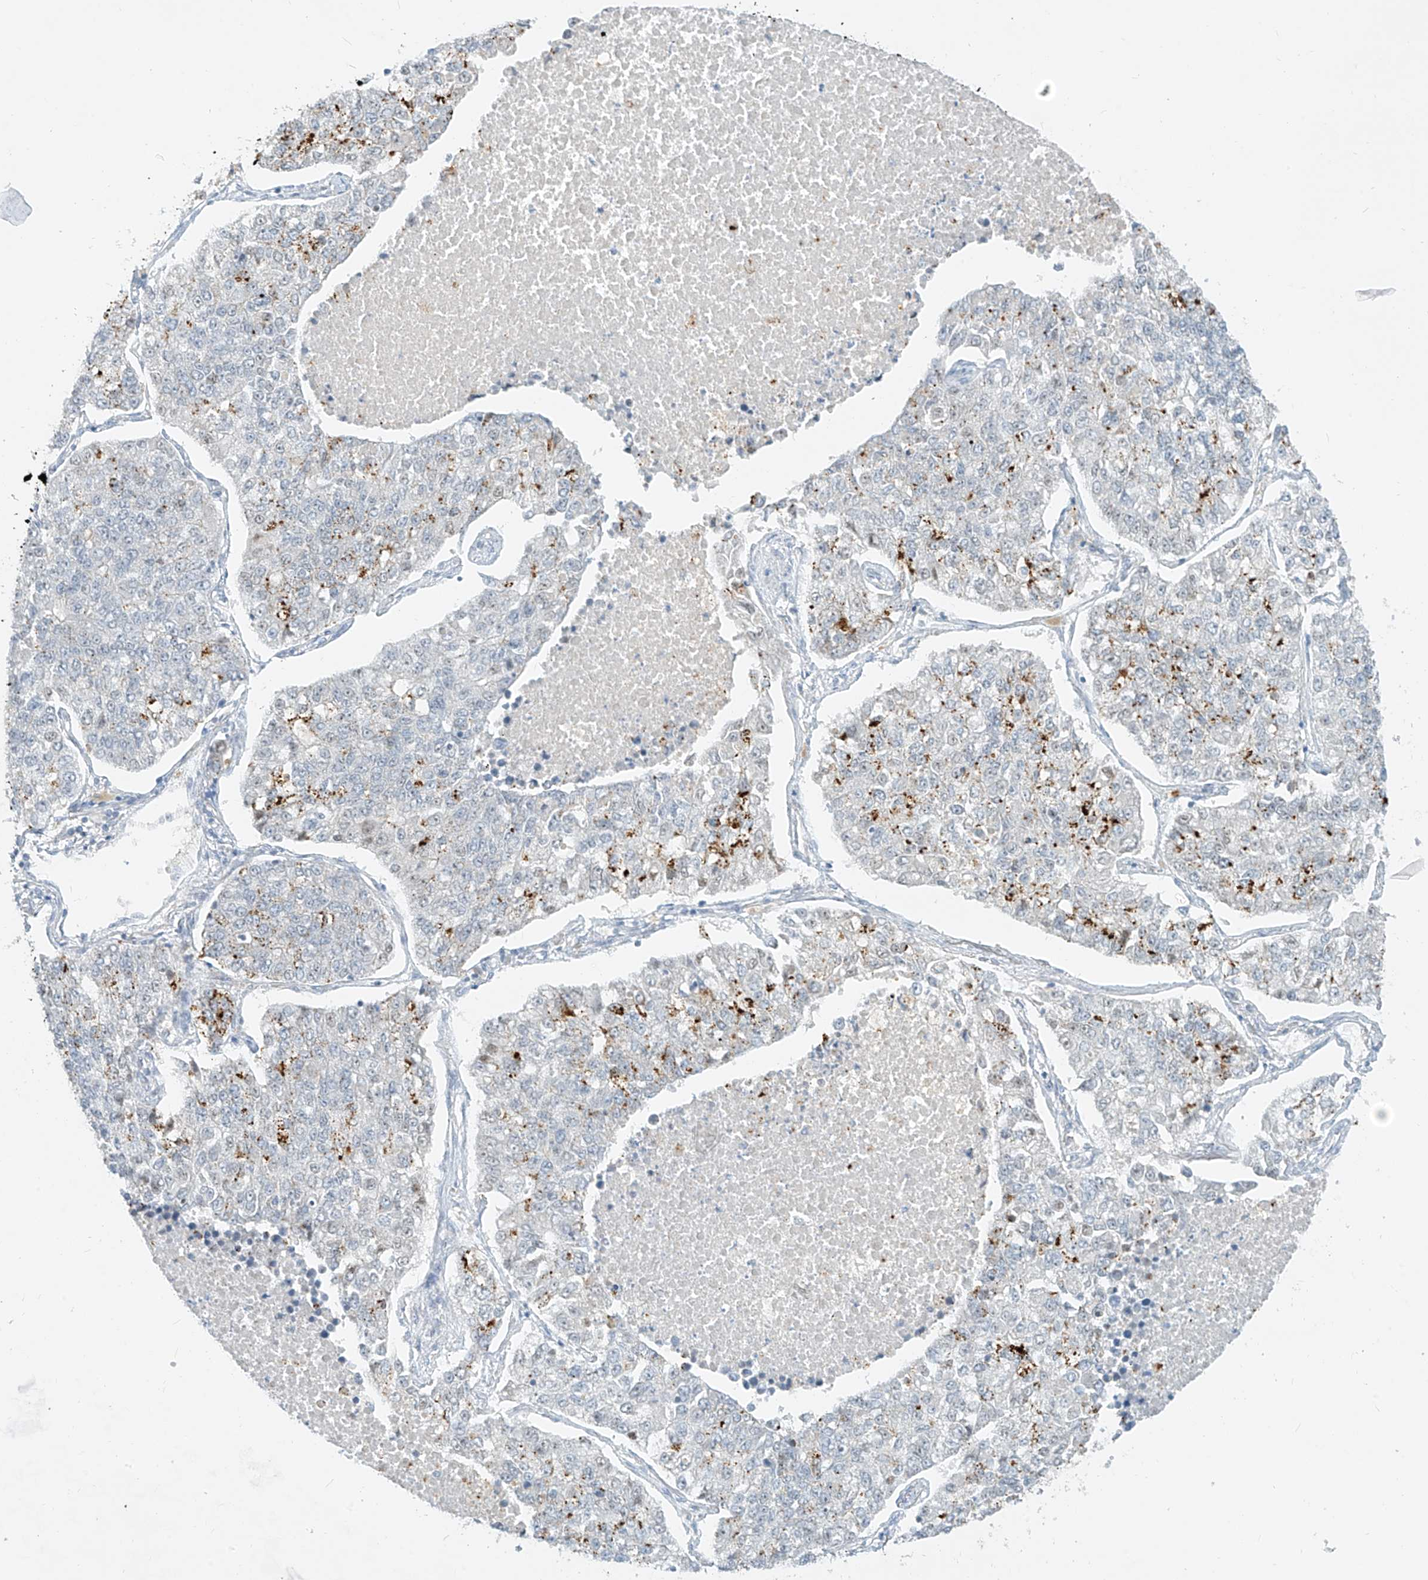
{"staining": {"intensity": "negative", "quantity": "none", "location": "none"}, "tissue": "lung cancer", "cell_type": "Tumor cells", "image_type": "cancer", "snomed": [{"axis": "morphology", "description": "Adenocarcinoma, NOS"}, {"axis": "topography", "description": "Lung"}], "caption": "Adenocarcinoma (lung) was stained to show a protein in brown. There is no significant positivity in tumor cells. (DAB (3,3'-diaminobenzidine) immunohistochemistry, high magnification).", "gene": "C2orf42", "patient": {"sex": "male", "age": 49}}